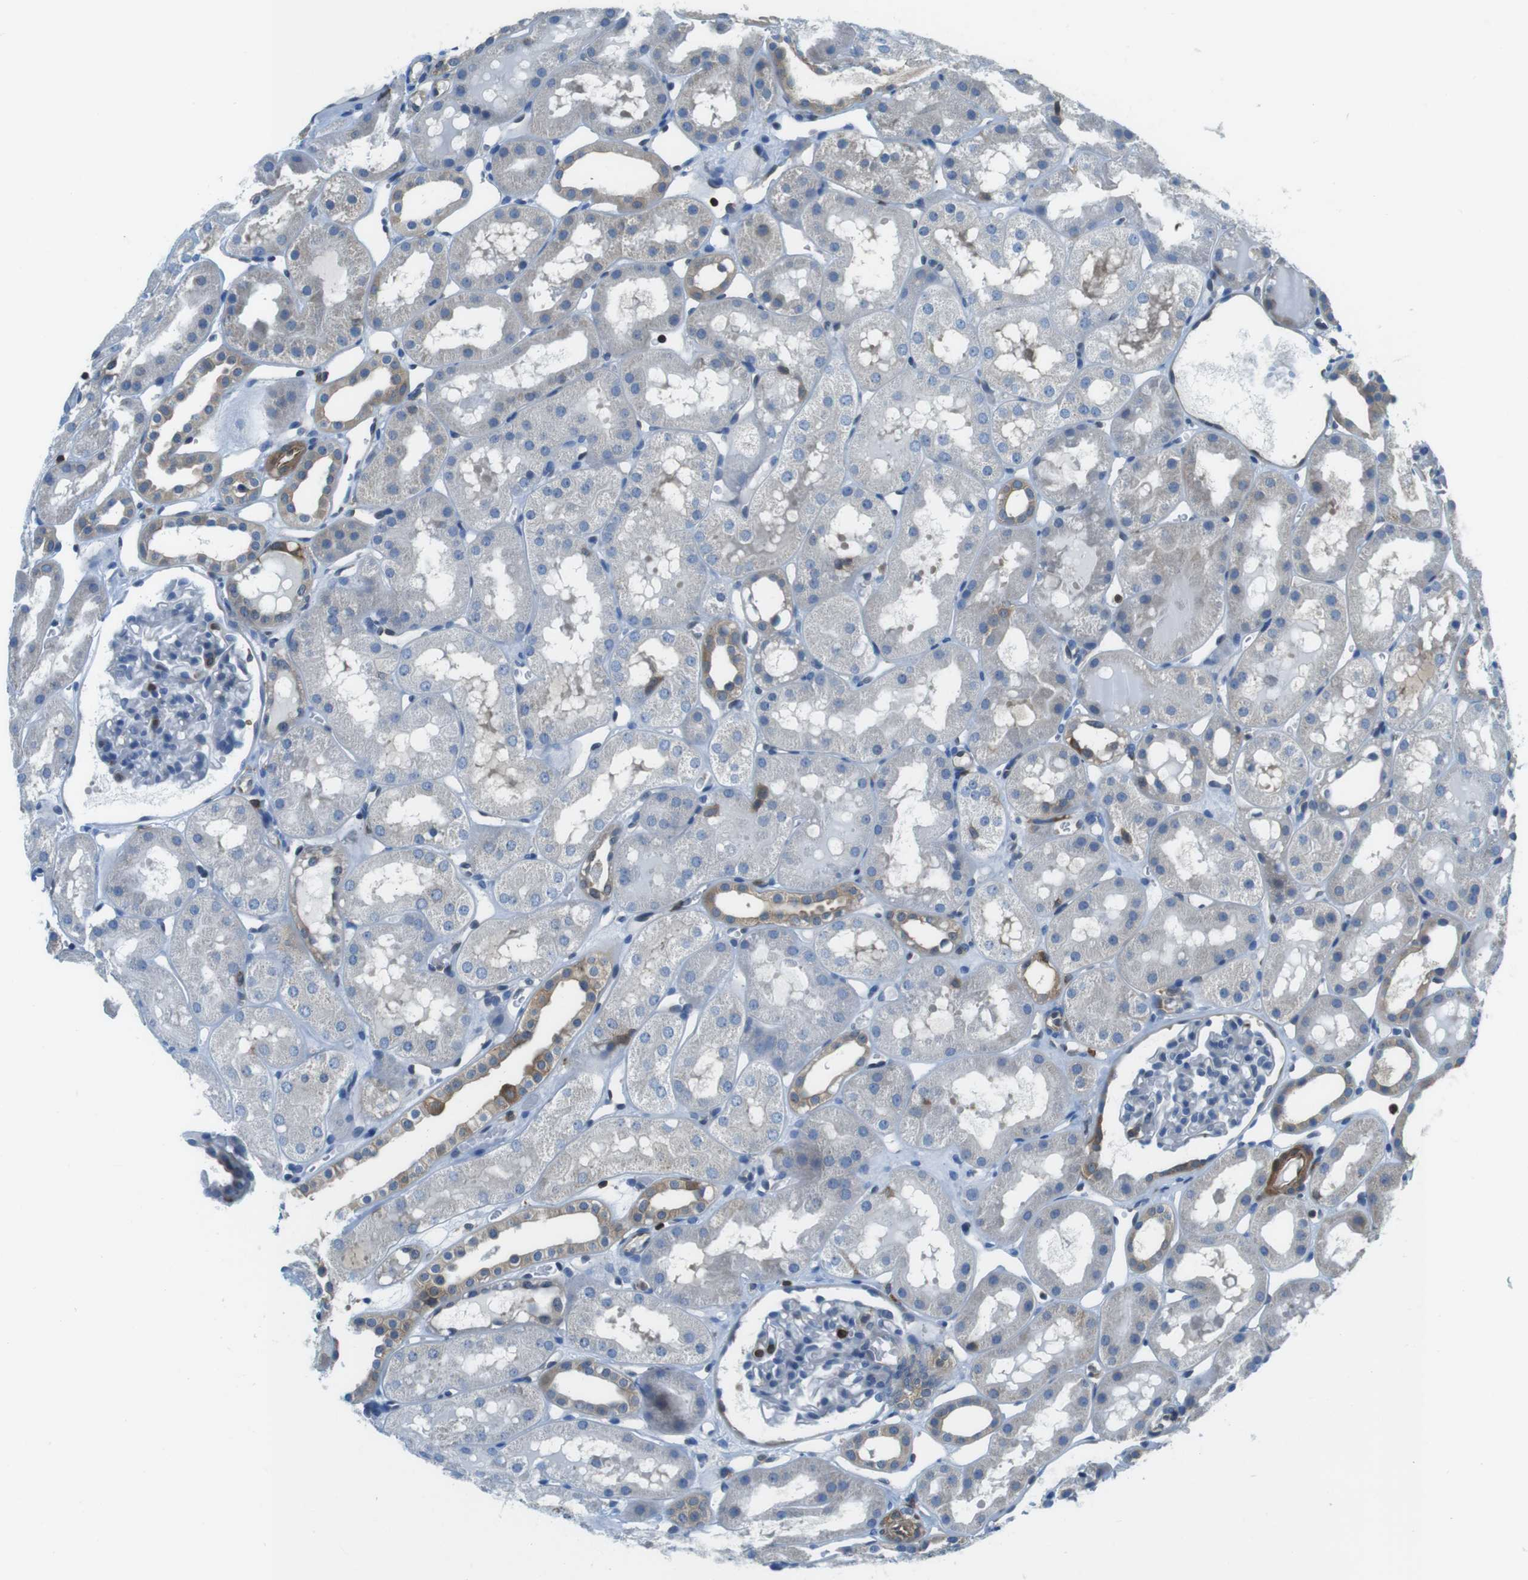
{"staining": {"intensity": "weak", "quantity": "<25%", "location": "cytoplasmic/membranous"}, "tissue": "kidney", "cell_type": "Cells in glomeruli", "image_type": "normal", "snomed": [{"axis": "morphology", "description": "Normal tissue, NOS"}, {"axis": "topography", "description": "Kidney"}, {"axis": "topography", "description": "Urinary bladder"}], "caption": "Cells in glomeruli are negative for protein expression in benign human kidney. (DAB (3,3'-diaminobenzidine) immunohistochemistry (IHC) visualized using brightfield microscopy, high magnification).", "gene": "TES", "patient": {"sex": "male", "age": 16}}